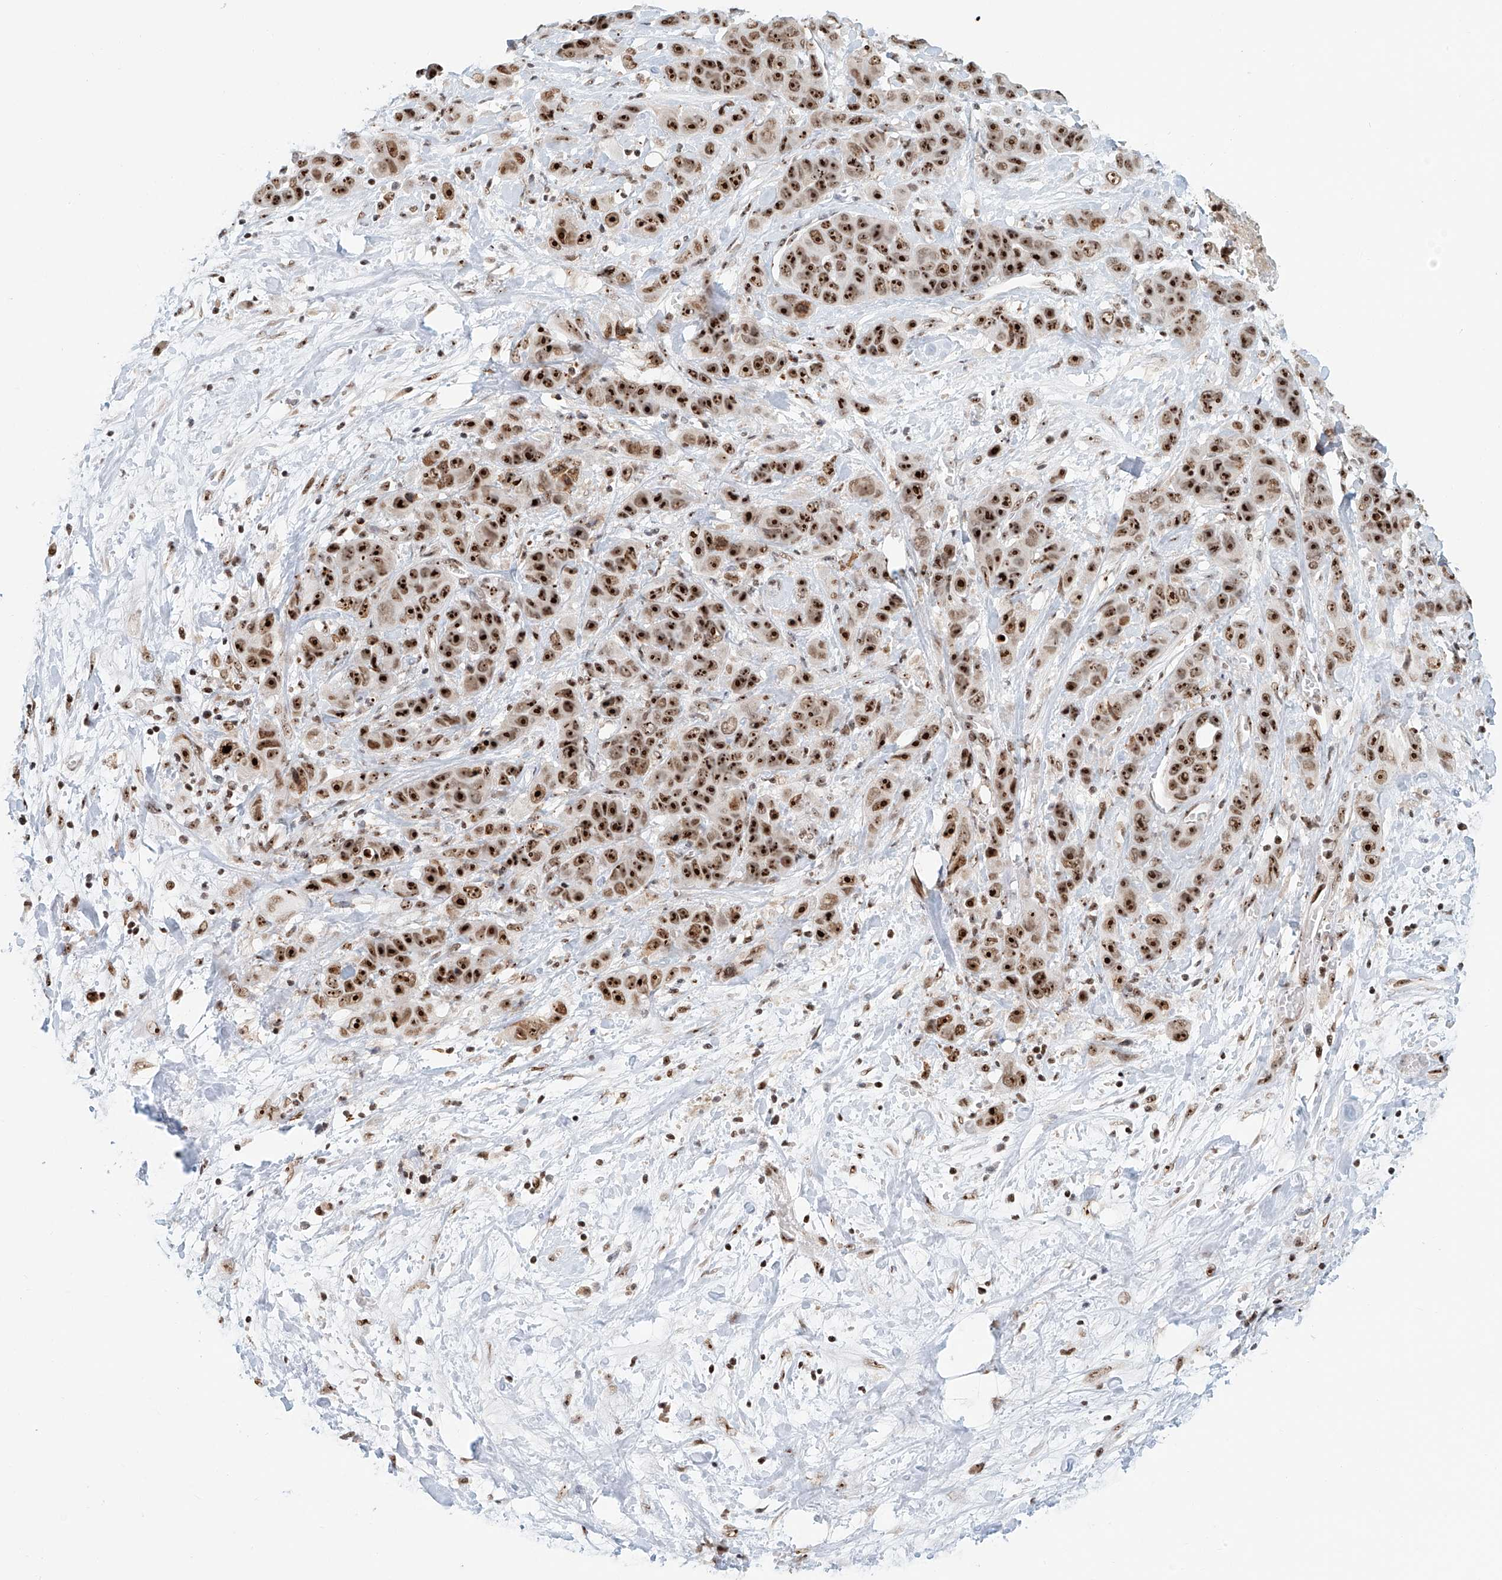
{"staining": {"intensity": "strong", "quantity": ">75%", "location": "nuclear"}, "tissue": "liver cancer", "cell_type": "Tumor cells", "image_type": "cancer", "snomed": [{"axis": "morphology", "description": "Cholangiocarcinoma"}, {"axis": "topography", "description": "Liver"}], "caption": "Liver cholangiocarcinoma was stained to show a protein in brown. There is high levels of strong nuclear expression in about >75% of tumor cells.", "gene": "PRUNE2", "patient": {"sex": "female", "age": 52}}